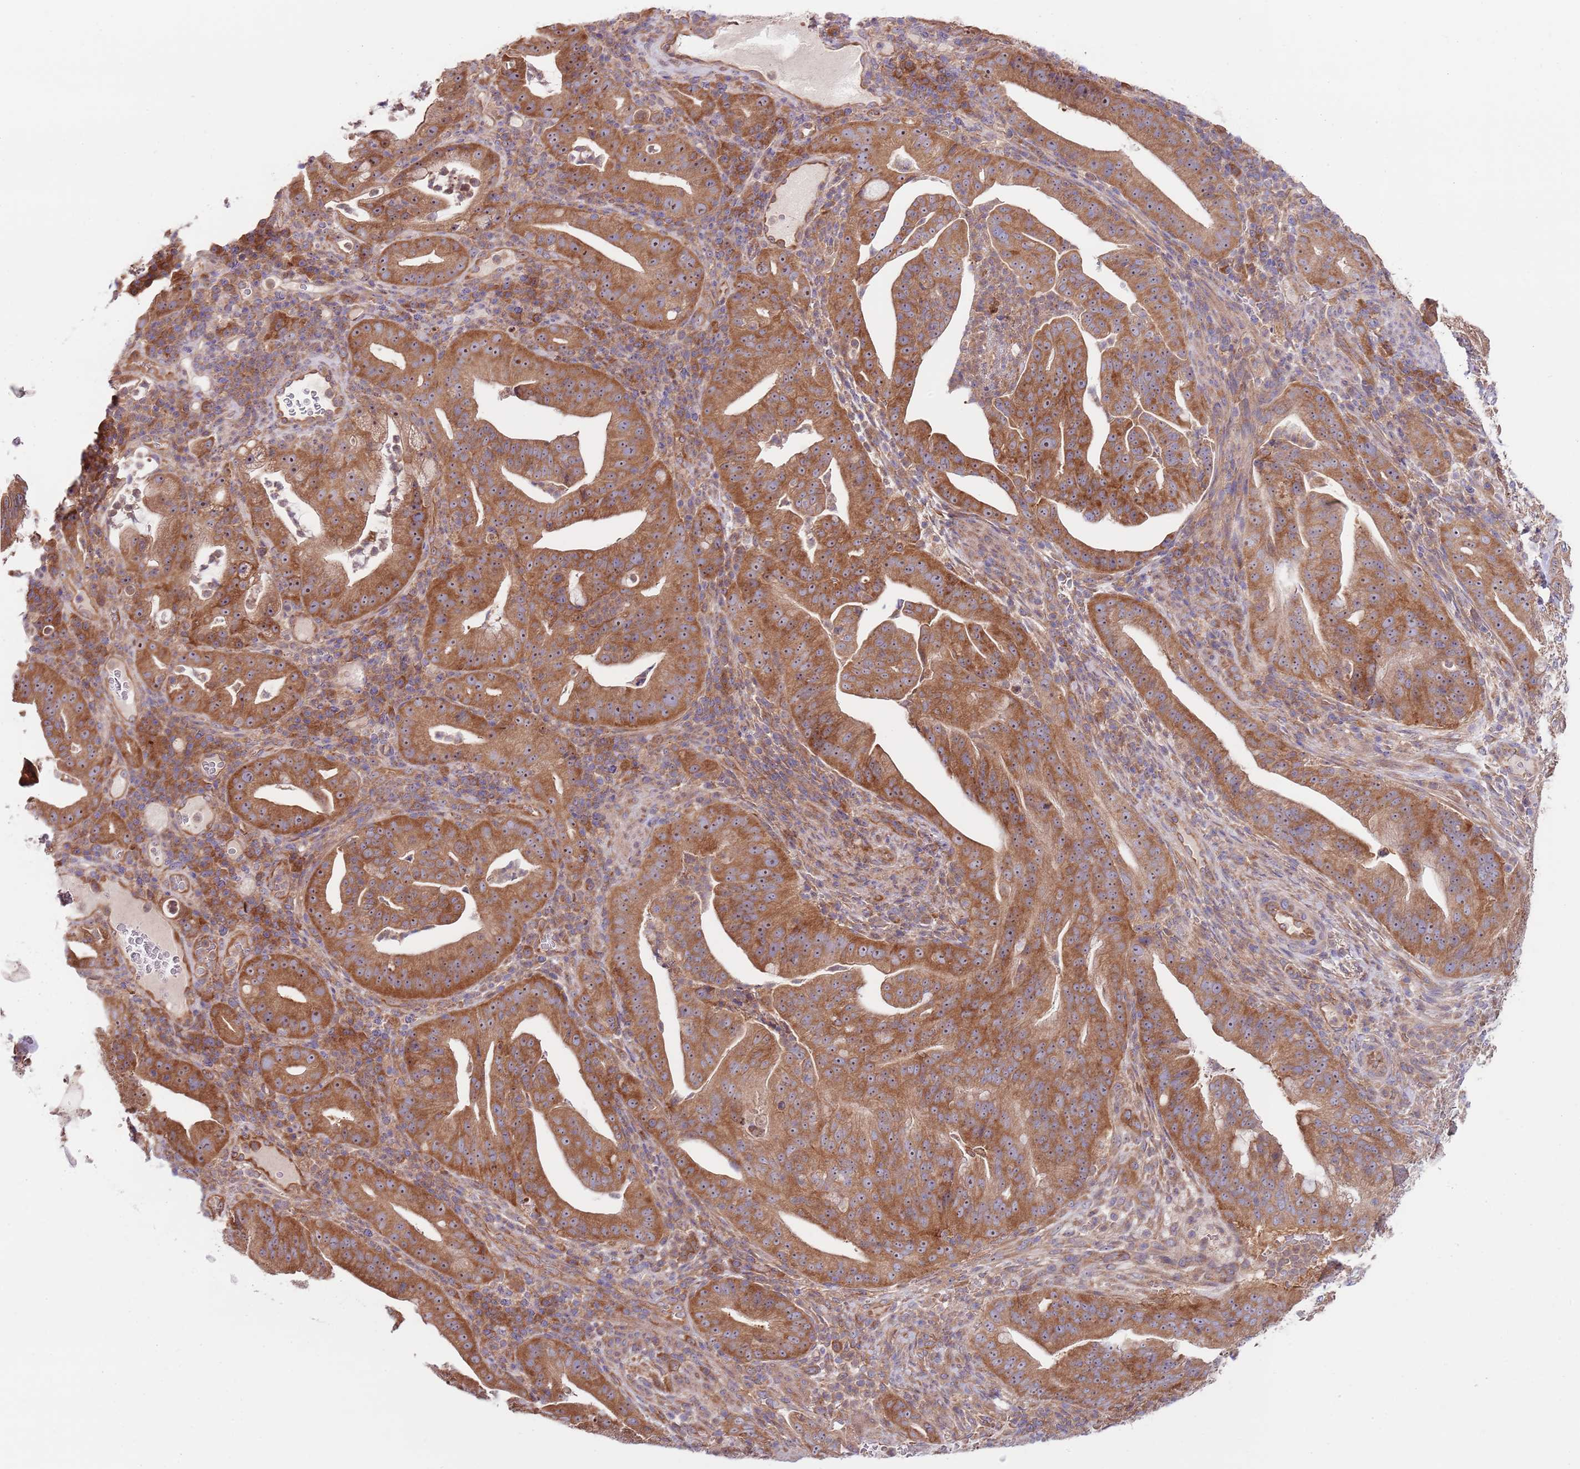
{"staining": {"intensity": "moderate", "quantity": ">75%", "location": "cytoplasmic/membranous"}, "tissue": "pancreatic cancer", "cell_type": "Tumor cells", "image_type": "cancer", "snomed": [{"axis": "morphology", "description": "Adenocarcinoma, NOS"}, {"axis": "topography", "description": "Pancreas"}], "caption": "Immunohistochemical staining of human pancreatic cancer reveals medium levels of moderate cytoplasmic/membranous protein positivity in approximately >75% of tumor cells. (brown staining indicates protein expression, while blue staining denotes nuclei).", "gene": "EIF3F", "patient": {"sex": "male", "age": 71}}